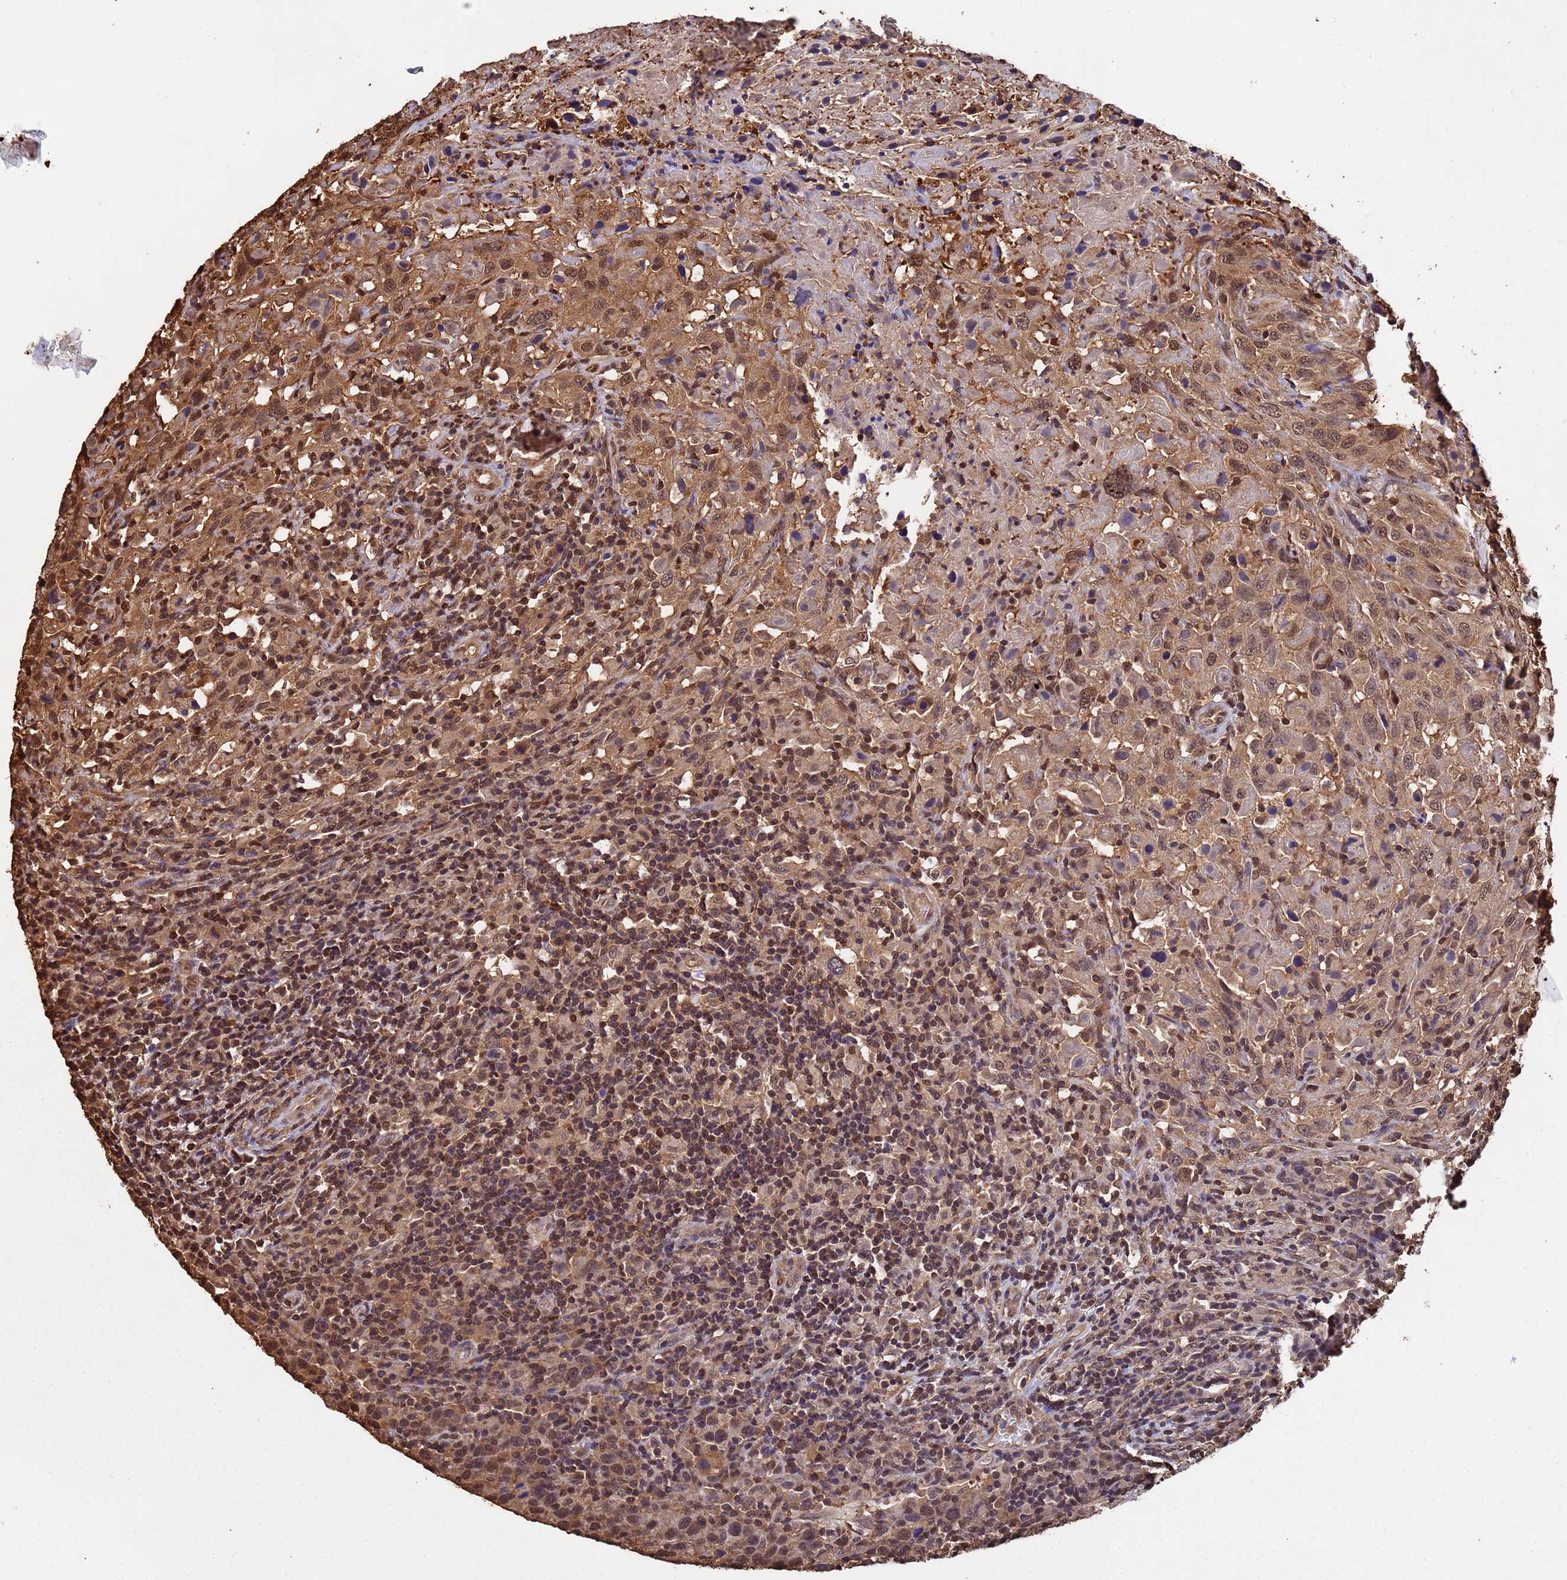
{"staining": {"intensity": "moderate", "quantity": ">75%", "location": "cytoplasmic/membranous,nuclear"}, "tissue": "urothelial cancer", "cell_type": "Tumor cells", "image_type": "cancer", "snomed": [{"axis": "morphology", "description": "Urothelial carcinoma, High grade"}, {"axis": "topography", "description": "Urinary bladder"}], "caption": "This micrograph exhibits immunohistochemistry (IHC) staining of urothelial carcinoma (high-grade), with medium moderate cytoplasmic/membranous and nuclear staining in approximately >75% of tumor cells.", "gene": "SUMO4", "patient": {"sex": "male", "age": 61}}